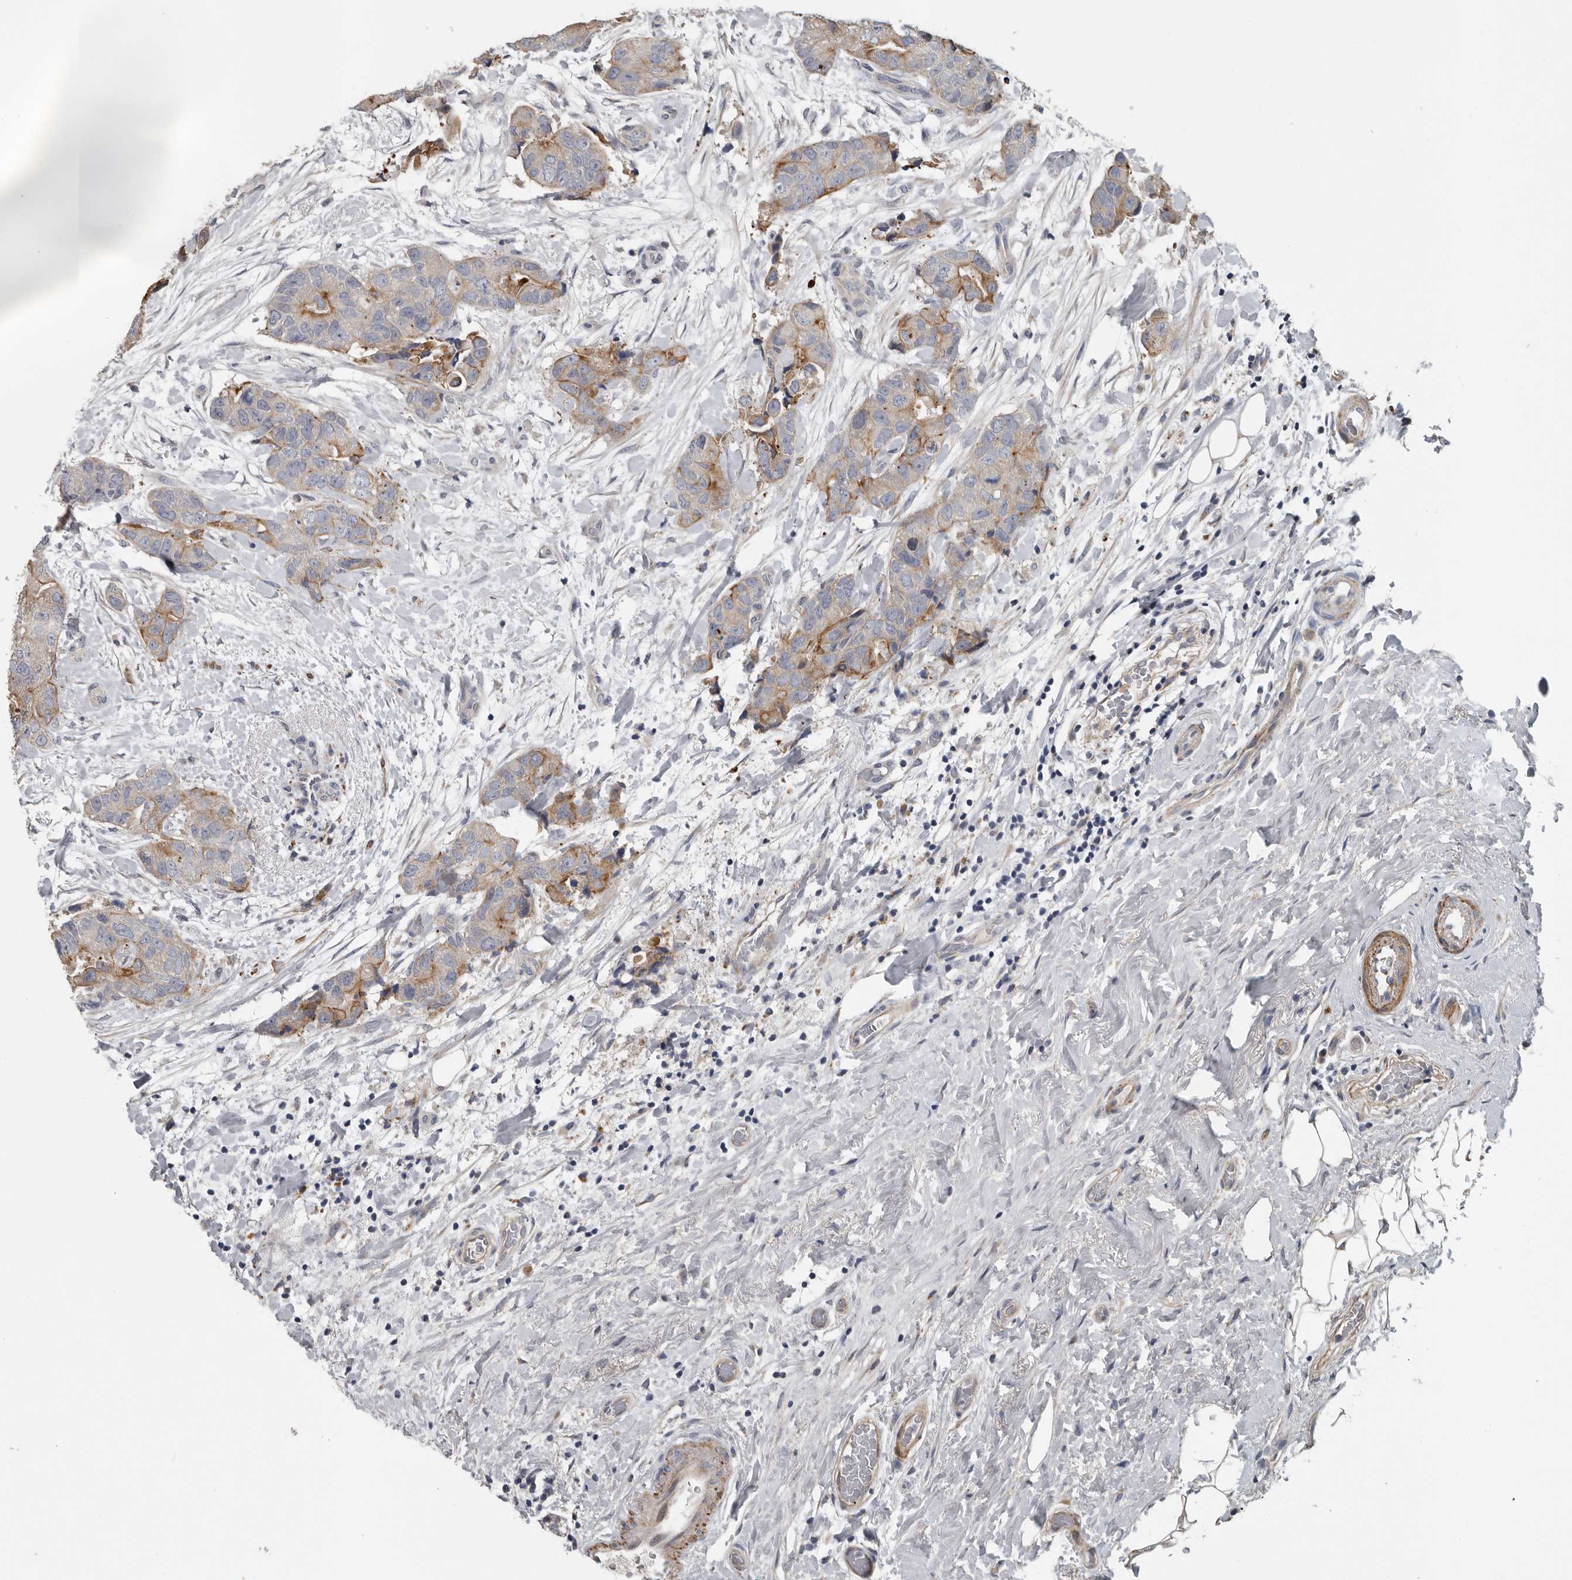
{"staining": {"intensity": "weak", "quantity": "25%-75%", "location": "cytoplasmic/membranous"}, "tissue": "breast cancer", "cell_type": "Tumor cells", "image_type": "cancer", "snomed": [{"axis": "morphology", "description": "Duct carcinoma"}, {"axis": "topography", "description": "Breast"}], "caption": "About 25%-75% of tumor cells in breast infiltrating ductal carcinoma show weak cytoplasmic/membranous protein expression as visualized by brown immunohistochemical staining.", "gene": "DPY19L4", "patient": {"sex": "female", "age": 62}}